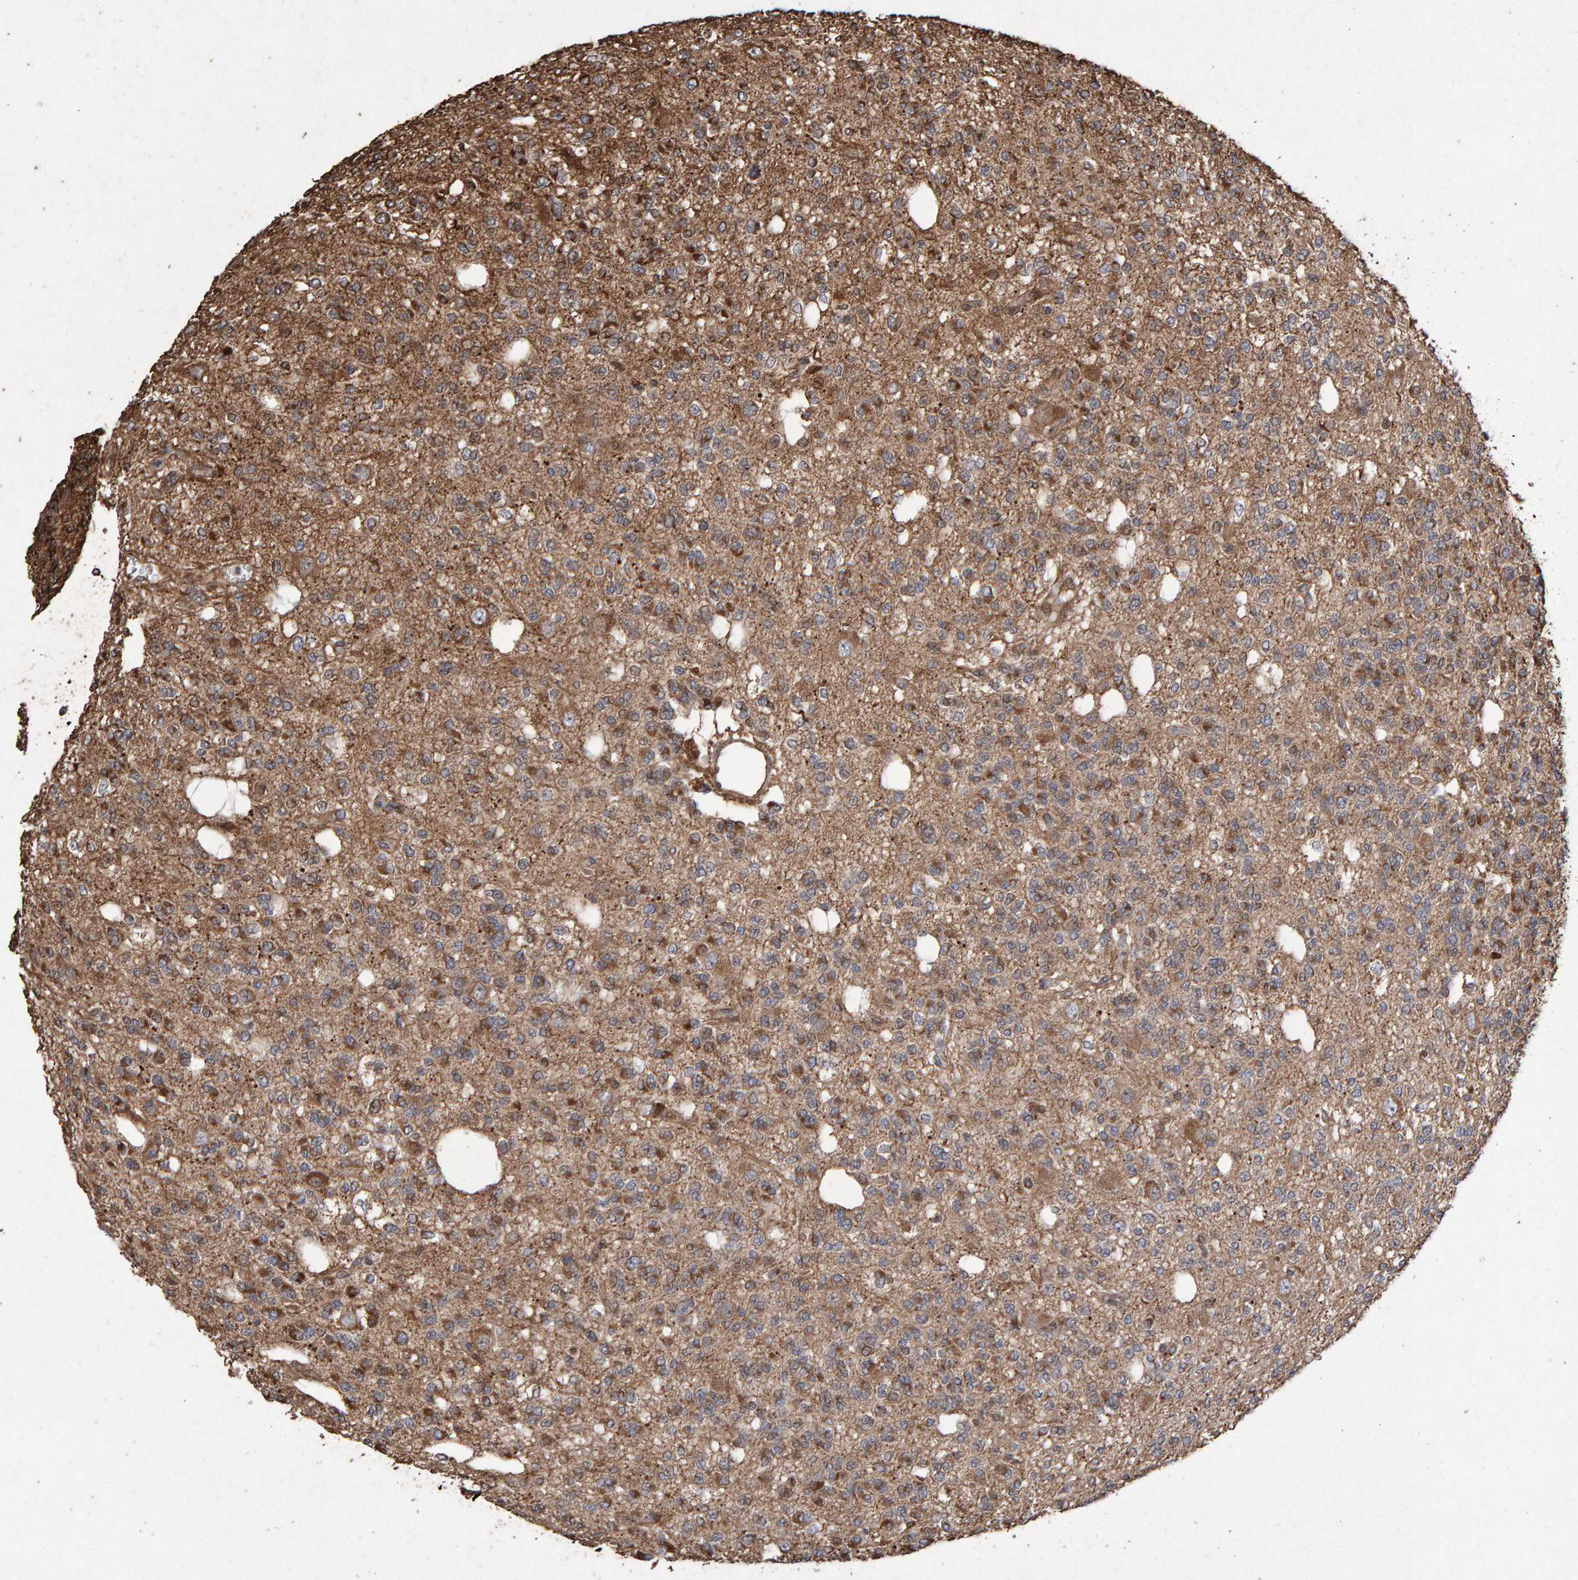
{"staining": {"intensity": "moderate", "quantity": "25%-75%", "location": "cytoplasmic/membranous"}, "tissue": "glioma", "cell_type": "Tumor cells", "image_type": "cancer", "snomed": [{"axis": "morphology", "description": "Glioma, malignant, Low grade"}, {"axis": "topography", "description": "Brain"}], "caption": "High-magnification brightfield microscopy of low-grade glioma (malignant) stained with DAB (3,3'-diaminobenzidine) (brown) and counterstained with hematoxylin (blue). tumor cells exhibit moderate cytoplasmic/membranous positivity is seen in approximately25%-75% of cells.", "gene": "OSBP2", "patient": {"sex": "male", "age": 38}}